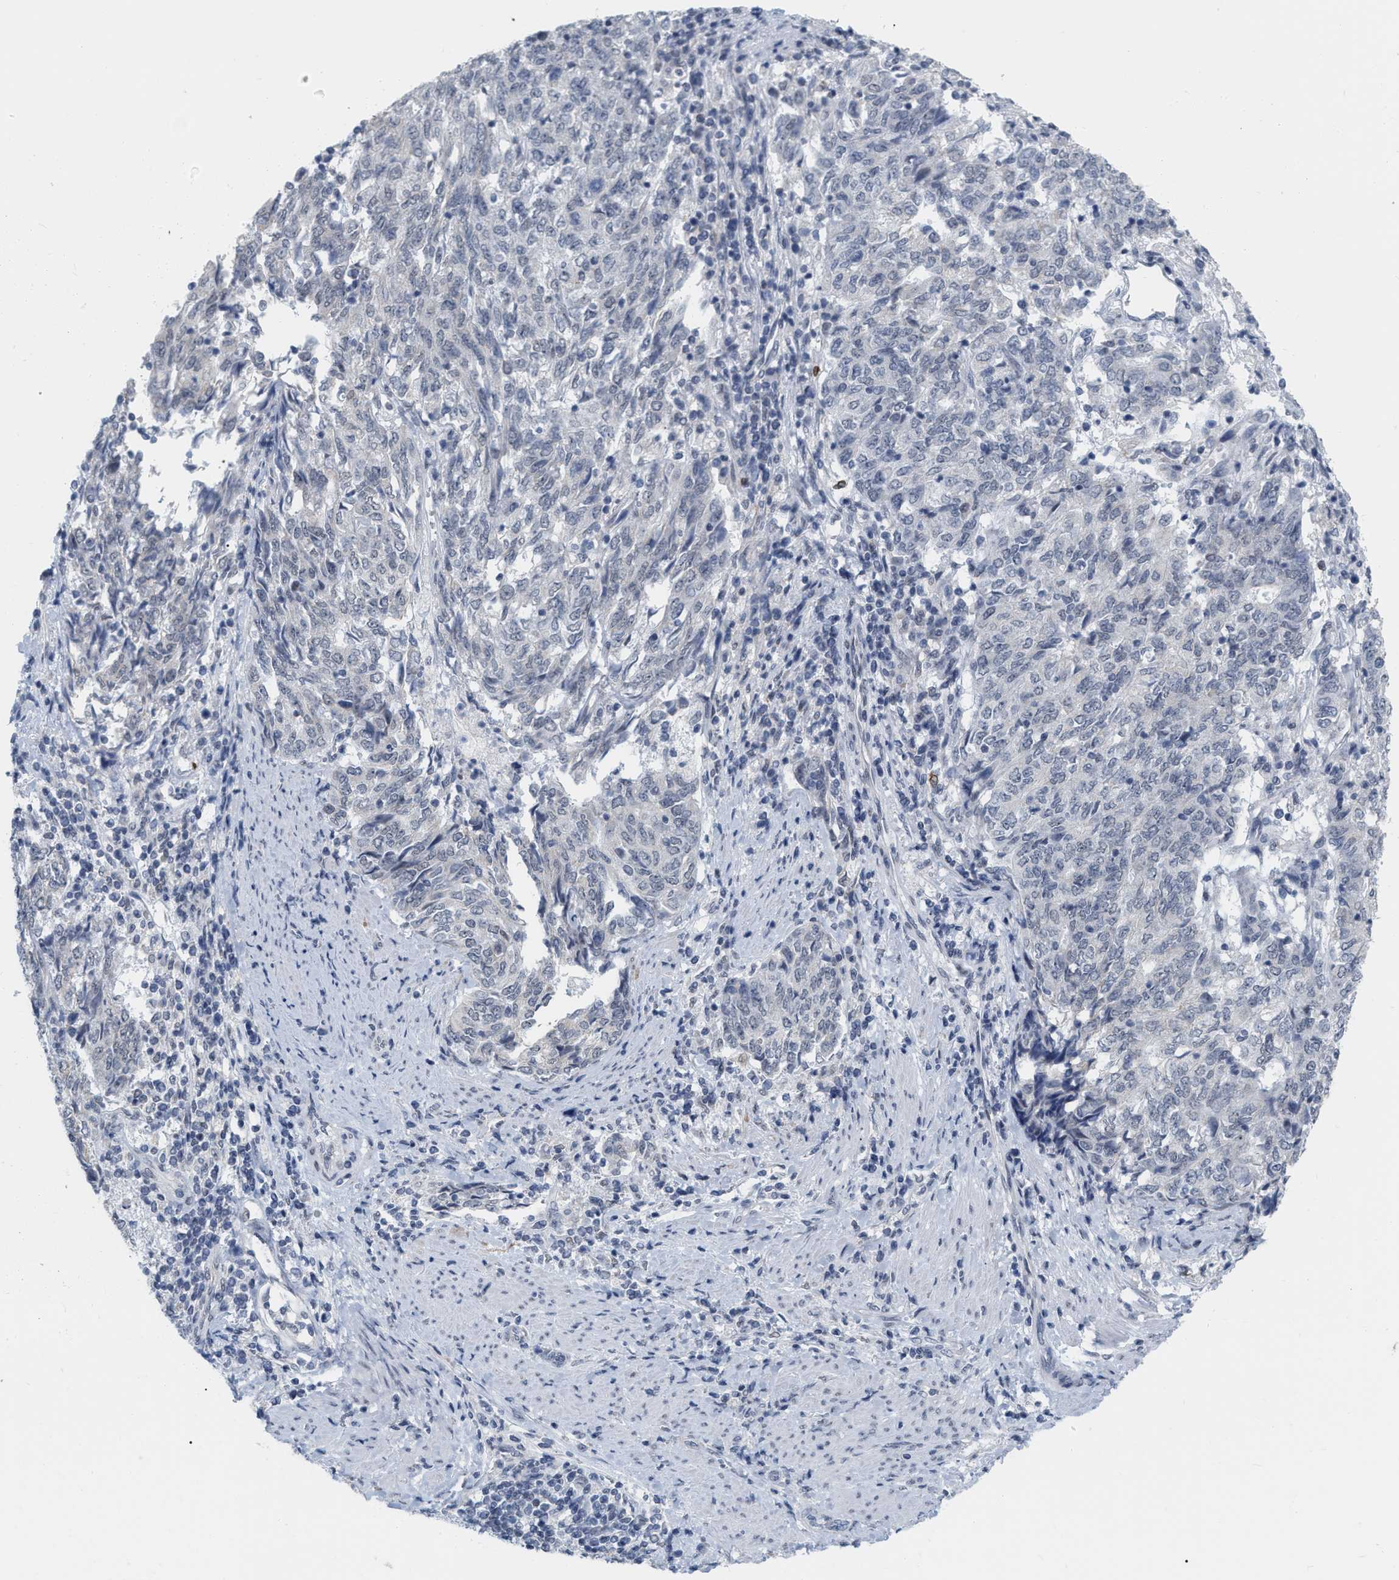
{"staining": {"intensity": "negative", "quantity": "none", "location": "none"}, "tissue": "endometrial cancer", "cell_type": "Tumor cells", "image_type": "cancer", "snomed": [{"axis": "morphology", "description": "Adenocarcinoma, NOS"}, {"axis": "topography", "description": "Endometrium"}], "caption": "DAB (3,3'-diaminobenzidine) immunohistochemical staining of human endometrial adenocarcinoma displays no significant positivity in tumor cells.", "gene": "XIRP1", "patient": {"sex": "female", "age": 80}}